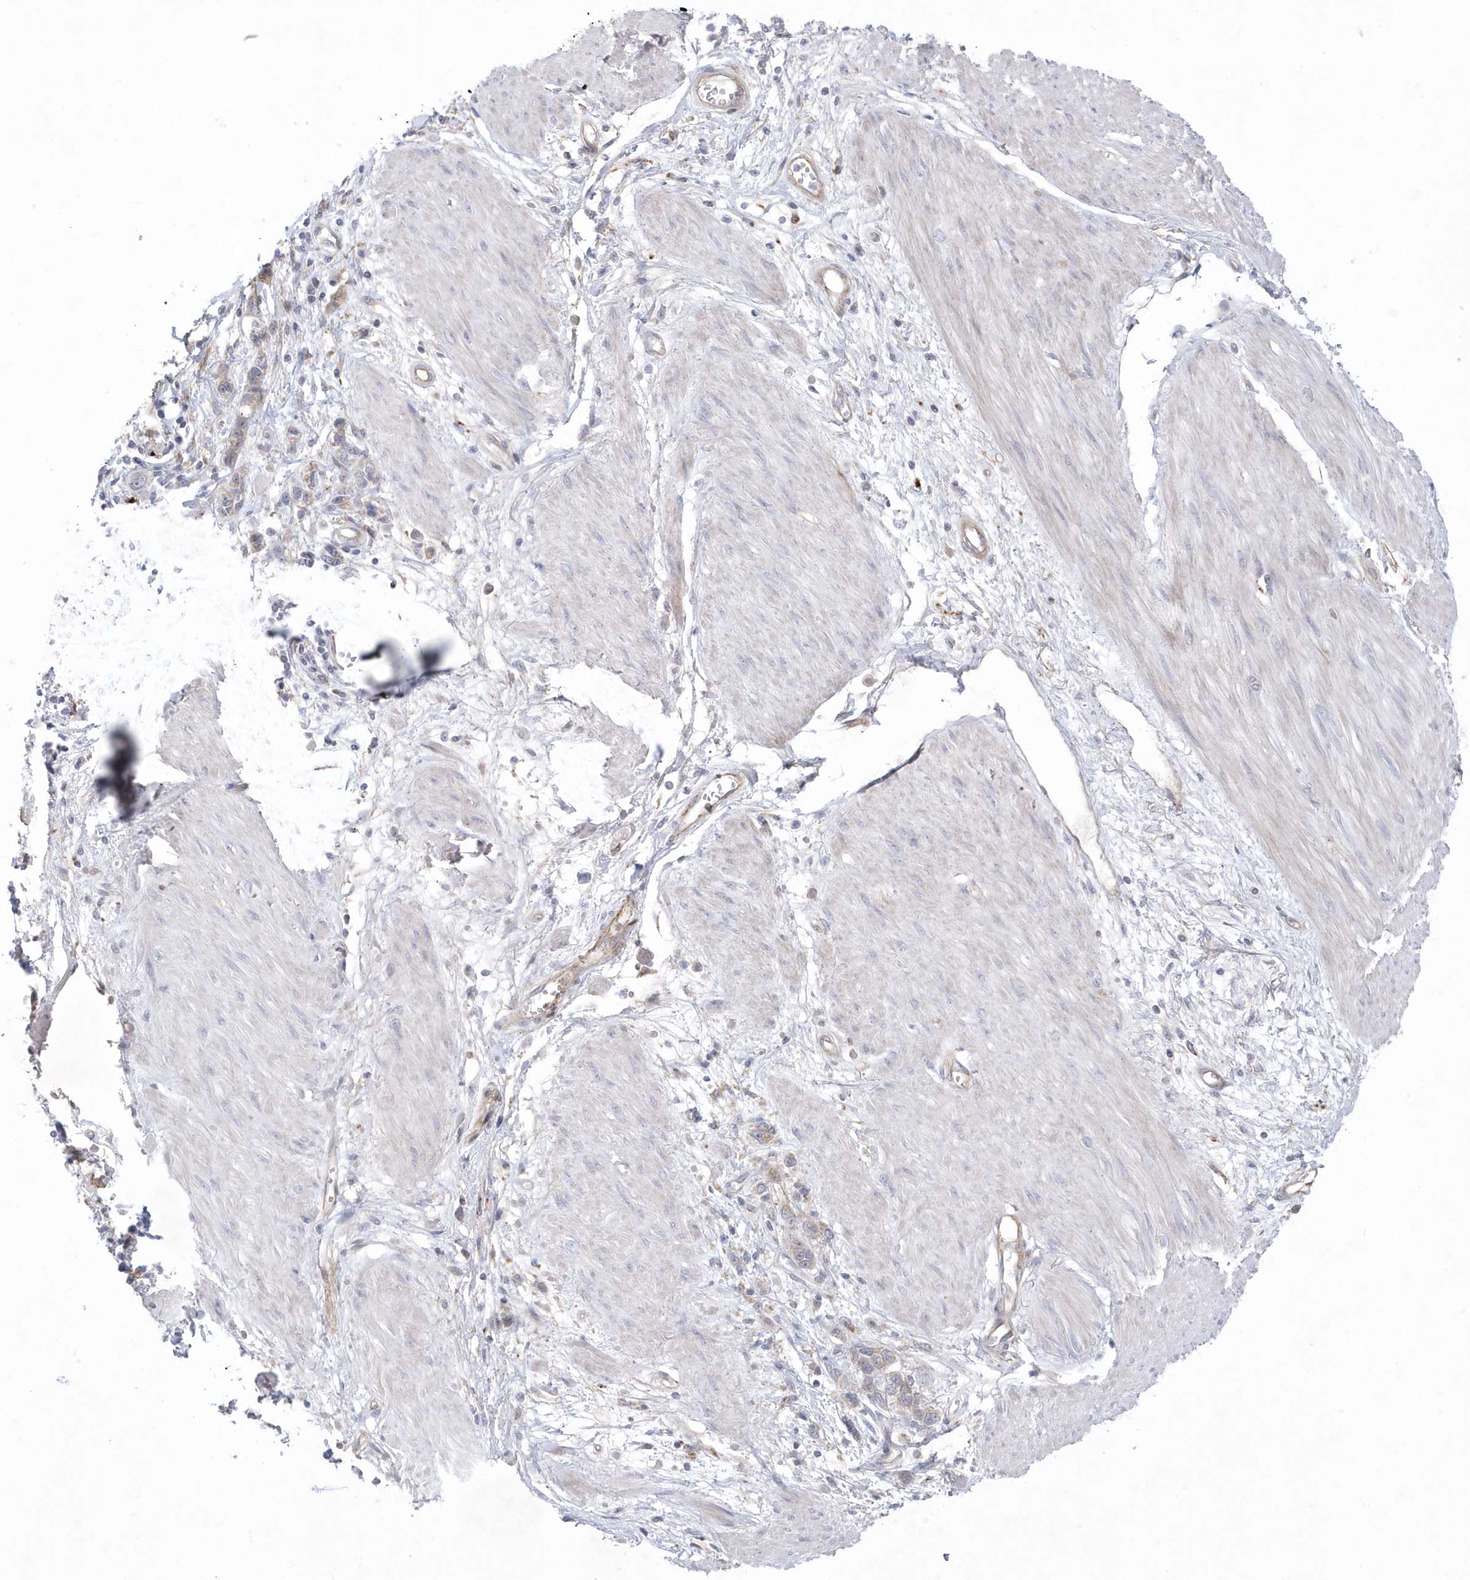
{"staining": {"intensity": "negative", "quantity": "none", "location": "none"}, "tissue": "stomach cancer", "cell_type": "Tumor cells", "image_type": "cancer", "snomed": [{"axis": "morphology", "description": "Adenocarcinoma, NOS"}, {"axis": "topography", "description": "Stomach"}], "caption": "Histopathology image shows no protein expression in tumor cells of stomach cancer (adenocarcinoma) tissue. The staining was performed using DAB to visualize the protein expression in brown, while the nuclei were stained in blue with hematoxylin (Magnification: 20x).", "gene": "ANAPC1", "patient": {"sex": "female", "age": 76}}